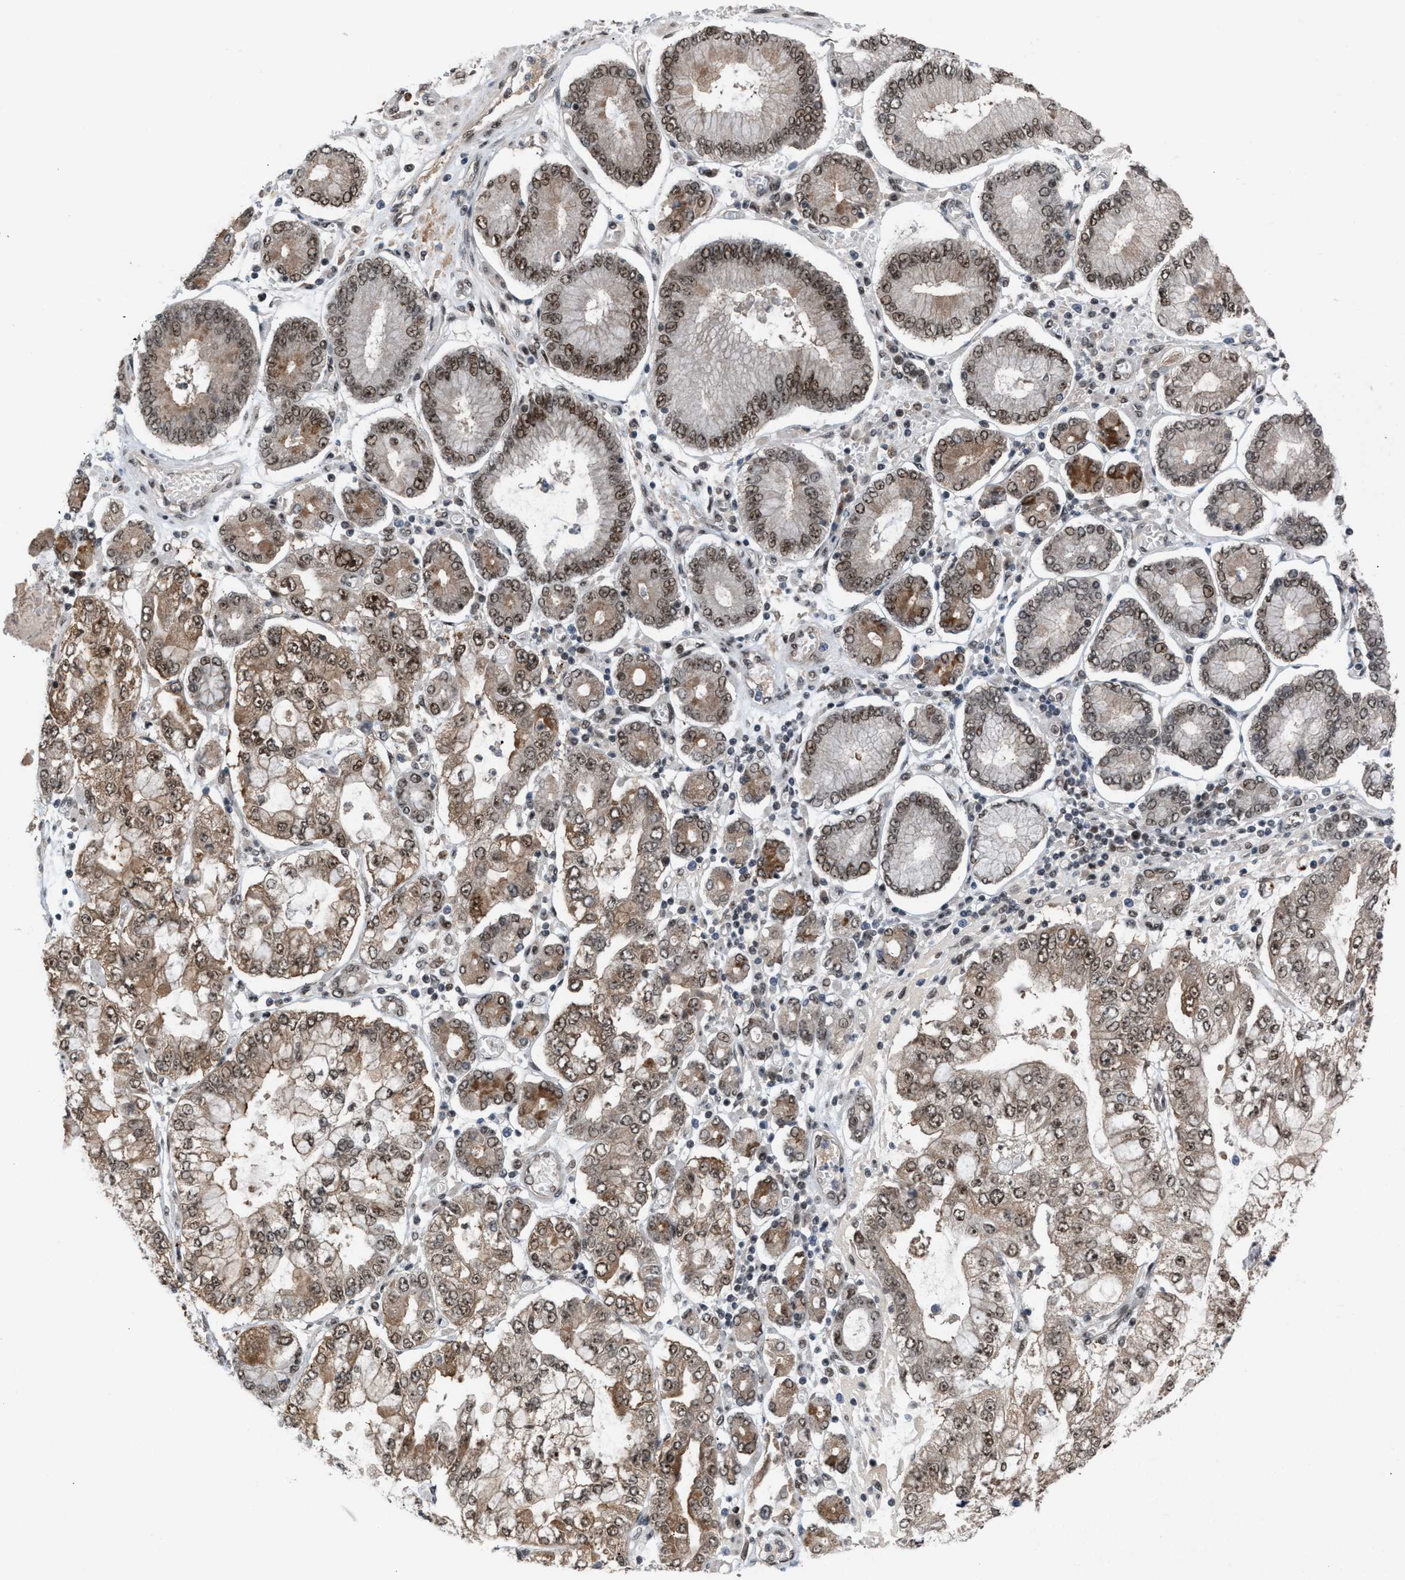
{"staining": {"intensity": "moderate", "quantity": ">75%", "location": "cytoplasmic/membranous,nuclear"}, "tissue": "stomach cancer", "cell_type": "Tumor cells", "image_type": "cancer", "snomed": [{"axis": "morphology", "description": "Adenocarcinoma, NOS"}, {"axis": "topography", "description": "Stomach"}], "caption": "Immunohistochemistry (IHC) photomicrograph of neoplastic tissue: human stomach cancer stained using immunohistochemistry demonstrates medium levels of moderate protein expression localized specifically in the cytoplasmic/membranous and nuclear of tumor cells, appearing as a cytoplasmic/membranous and nuclear brown color.", "gene": "PRPF4", "patient": {"sex": "male", "age": 76}}